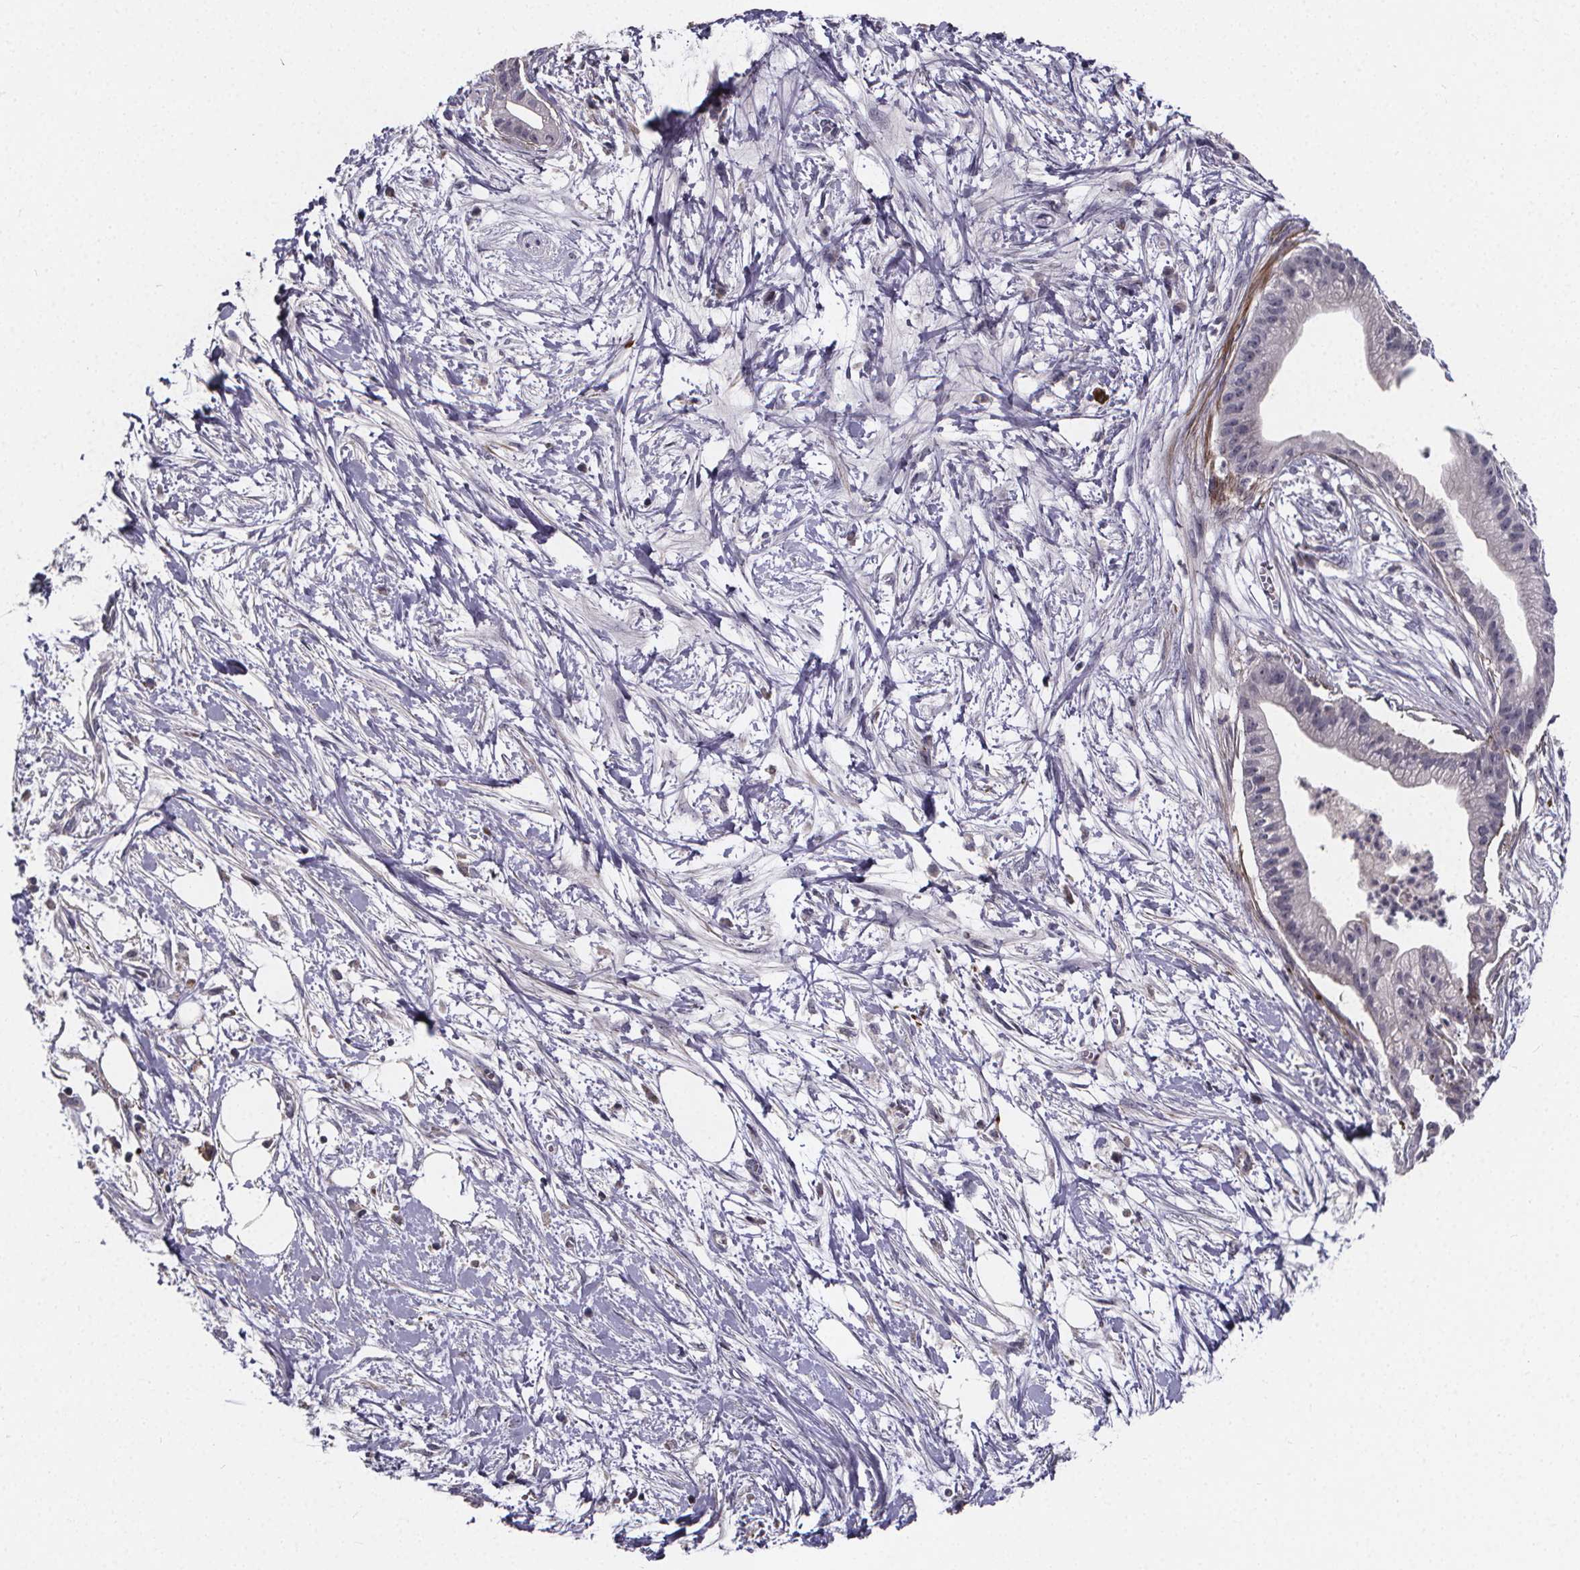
{"staining": {"intensity": "negative", "quantity": "none", "location": "none"}, "tissue": "pancreatic cancer", "cell_type": "Tumor cells", "image_type": "cancer", "snomed": [{"axis": "morphology", "description": "Normal tissue, NOS"}, {"axis": "morphology", "description": "Adenocarcinoma, NOS"}, {"axis": "topography", "description": "Lymph node"}, {"axis": "topography", "description": "Pancreas"}], "caption": "Adenocarcinoma (pancreatic) was stained to show a protein in brown. There is no significant positivity in tumor cells. (DAB (3,3'-diaminobenzidine) immunohistochemistry visualized using brightfield microscopy, high magnification).", "gene": "FBXW2", "patient": {"sex": "female", "age": 58}}